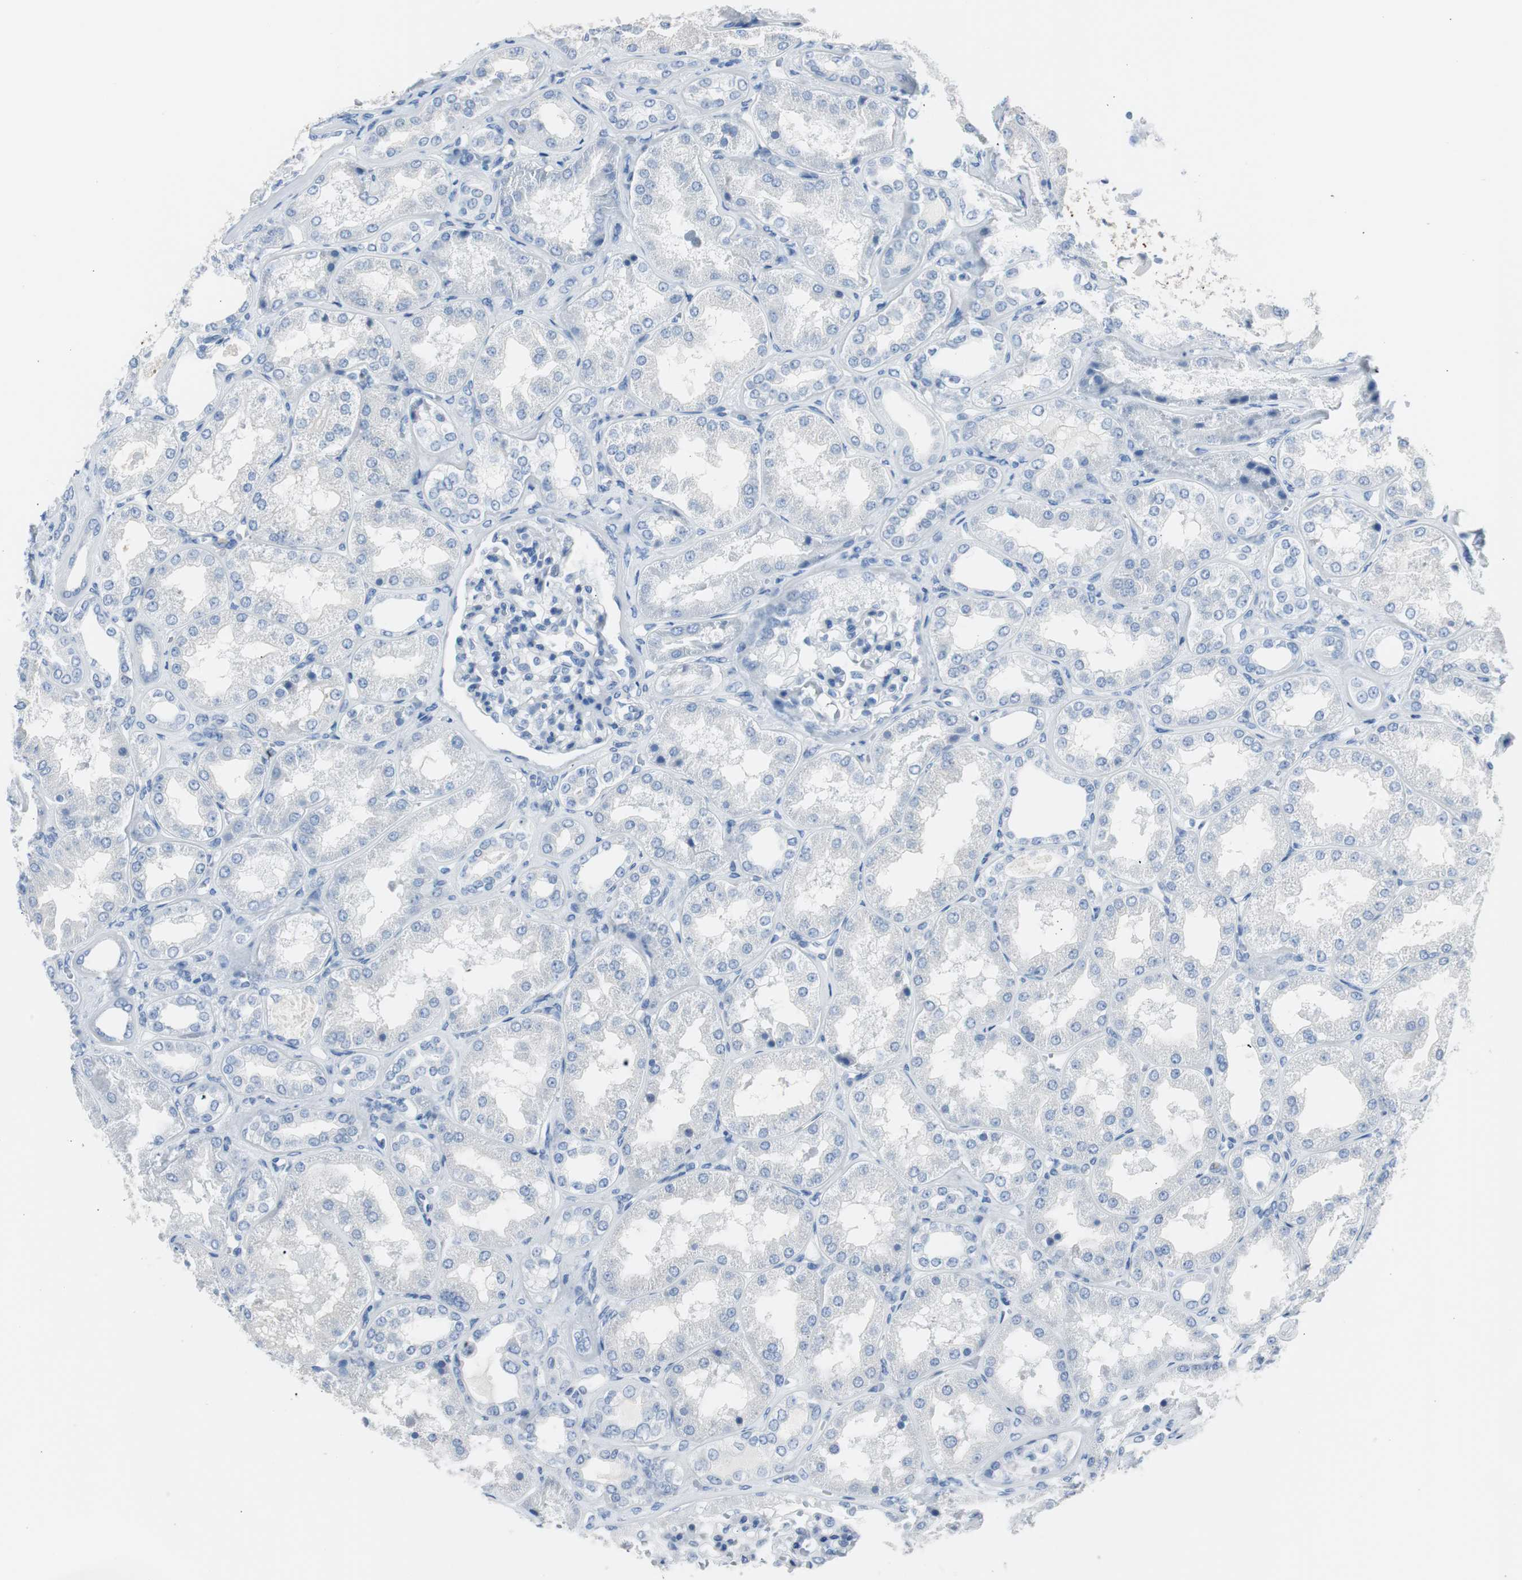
{"staining": {"intensity": "negative", "quantity": "none", "location": "none"}, "tissue": "kidney", "cell_type": "Cells in glomeruli", "image_type": "normal", "snomed": [{"axis": "morphology", "description": "Normal tissue, NOS"}, {"axis": "topography", "description": "Kidney"}], "caption": "High power microscopy photomicrograph of an immunohistochemistry micrograph of unremarkable kidney, revealing no significant staining in cells in glomeruli.", "gene": "S100A7A", "patient": {"sex": "female", "age": 56}}